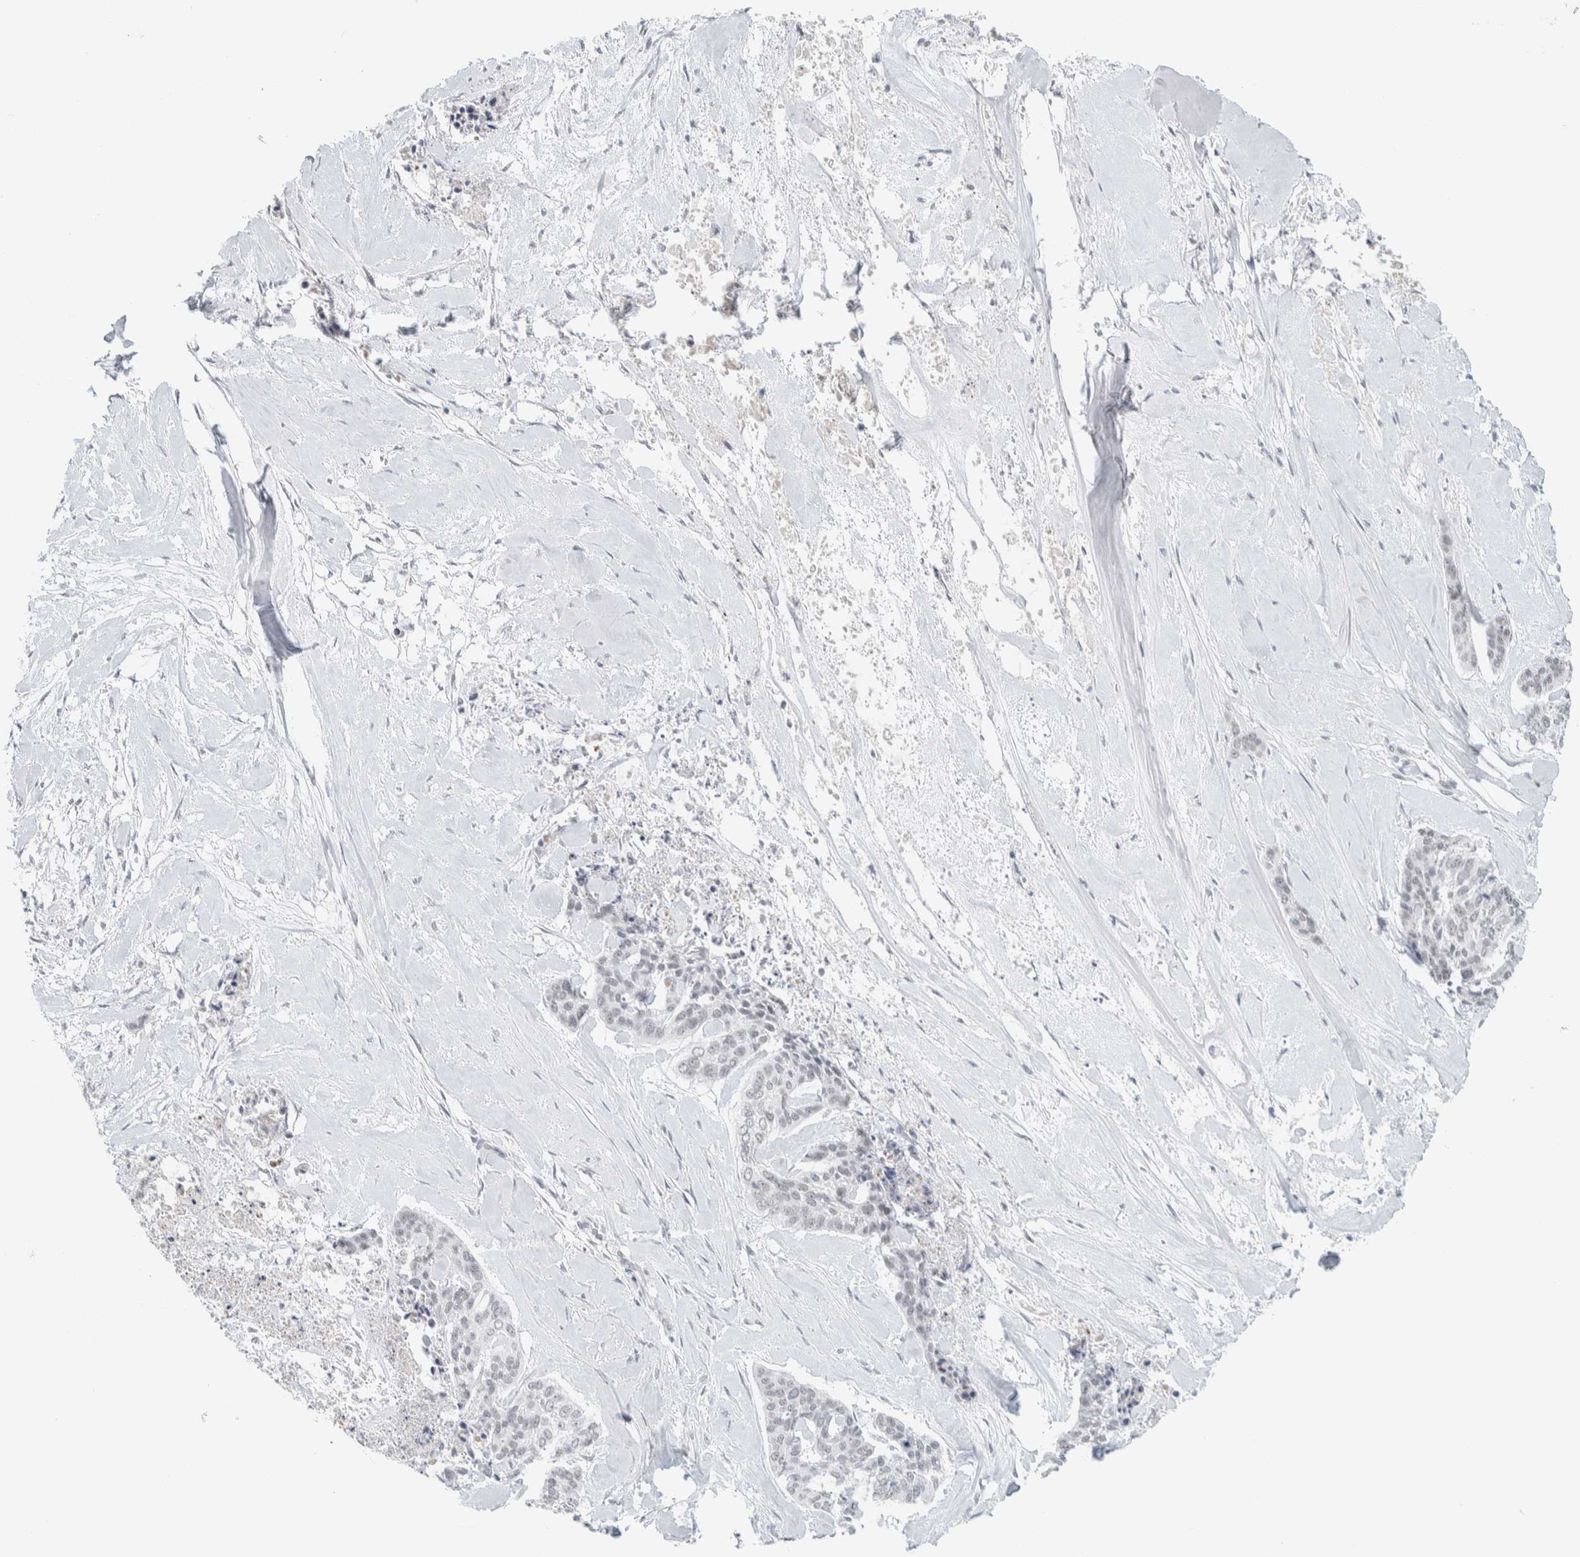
{"staining": {"intensity": "negative", "quantity": "none", "location": "none"}, "tissue": "skin cancer", "cell_type": "Tumor cells", "image_type": "cancer", "snomed": [{"axis": "morphology", "description": "Basal cell carcinoma"}, {"axis": "topography", "description": "Skin"}], "caption": "Histopathology image shows no significant protein staining in tumor cells of skin basal cell carcinoma. The staining is performed using DAB brown chromogen with nuclei counter-stained in using hematoxylin.", "gene": "CDH17", "patient": {"sex": "female", "age": 64}}